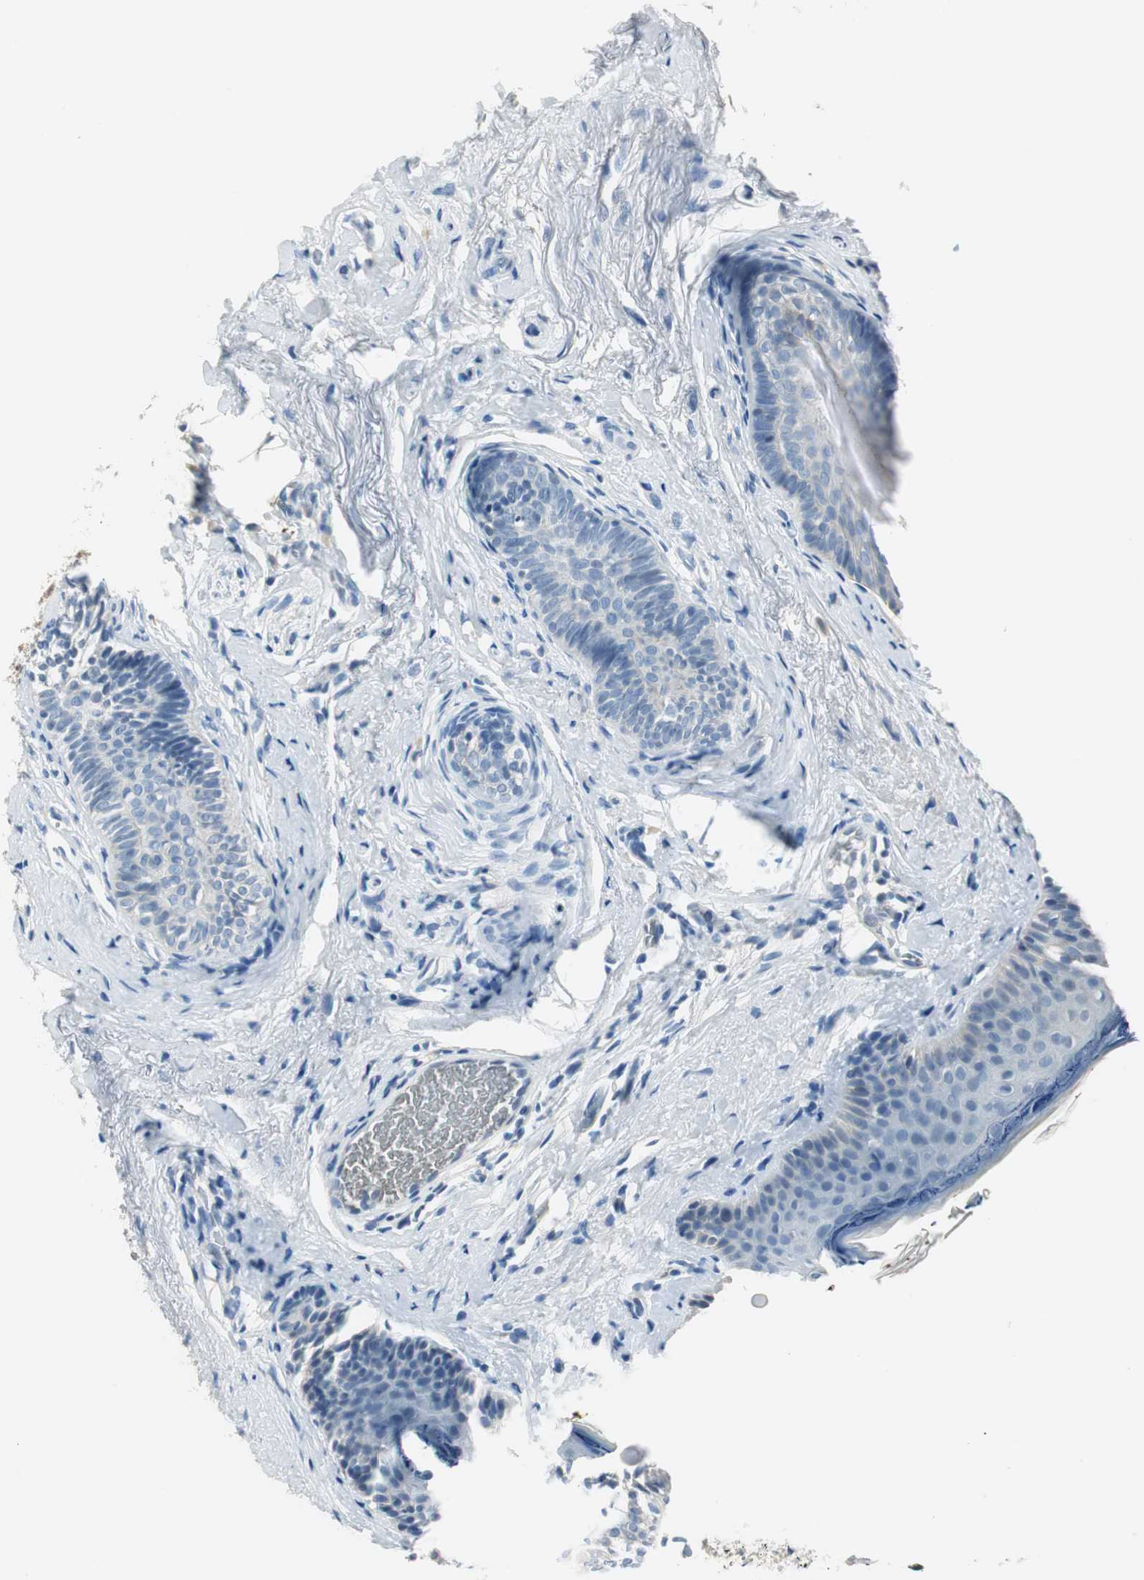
{"staining": {"intensity": "negative", "quantity": "none", "location": "none"}, "tissue": "skin cancer", "cell_type": "Tumor cells", "image_type": "cancer", "snomed": [{"axis": "morphology", "description": "Normal tissue, NOS"}, {"axis": "morphology", "description": "Basal cell carcinoma"}, {"axis": "topography", "description": "Skin"}], "caption": "Image shows no protein staining in tumor cells of skin basal cell carcinoma tissue.", "gene": "MSTO1", "patient": {"sex": "female", "age": 69}}